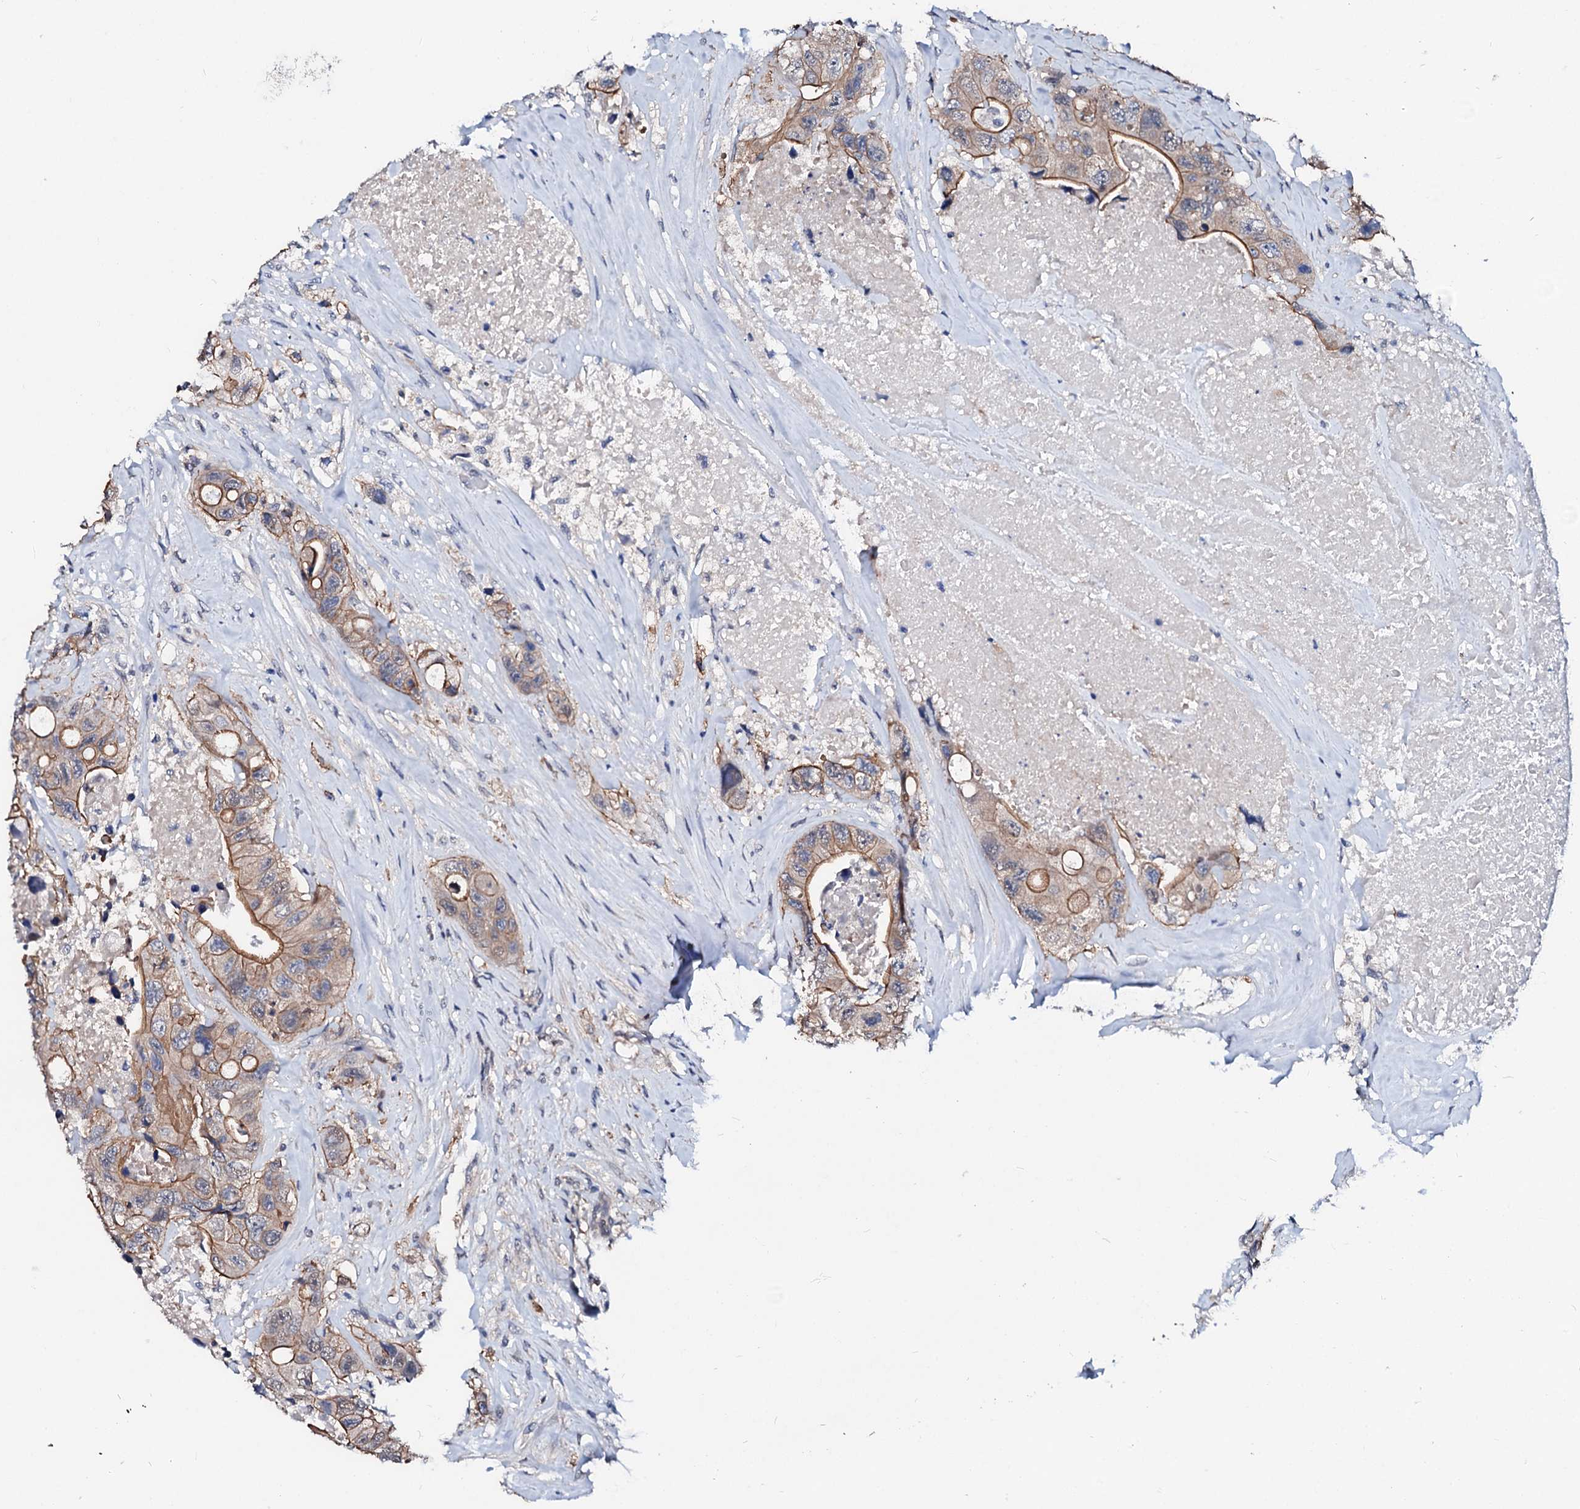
{"staining": {"intensity": "moderate", "quantity": ">75%", "location": "cytoplasmic/membranous"}, "tissue": "colorectal cancer", "cell_type": "Tumor cells", "image_type": "cancer", "snomed": [{"axis": "morphology", "description": "Adenocarcinoma, NOS"}, {"axis": "topography", "description": "Colon"}], "caption": "Immunohistochemistry (IHC) of human colorectal cancer demonstrates medium levels of moderate cytoplasmic/membranous expression in approximately >75% of tumor cells.", "gene": "CSN2", "patient": {"sex": "female", "age": 46}}